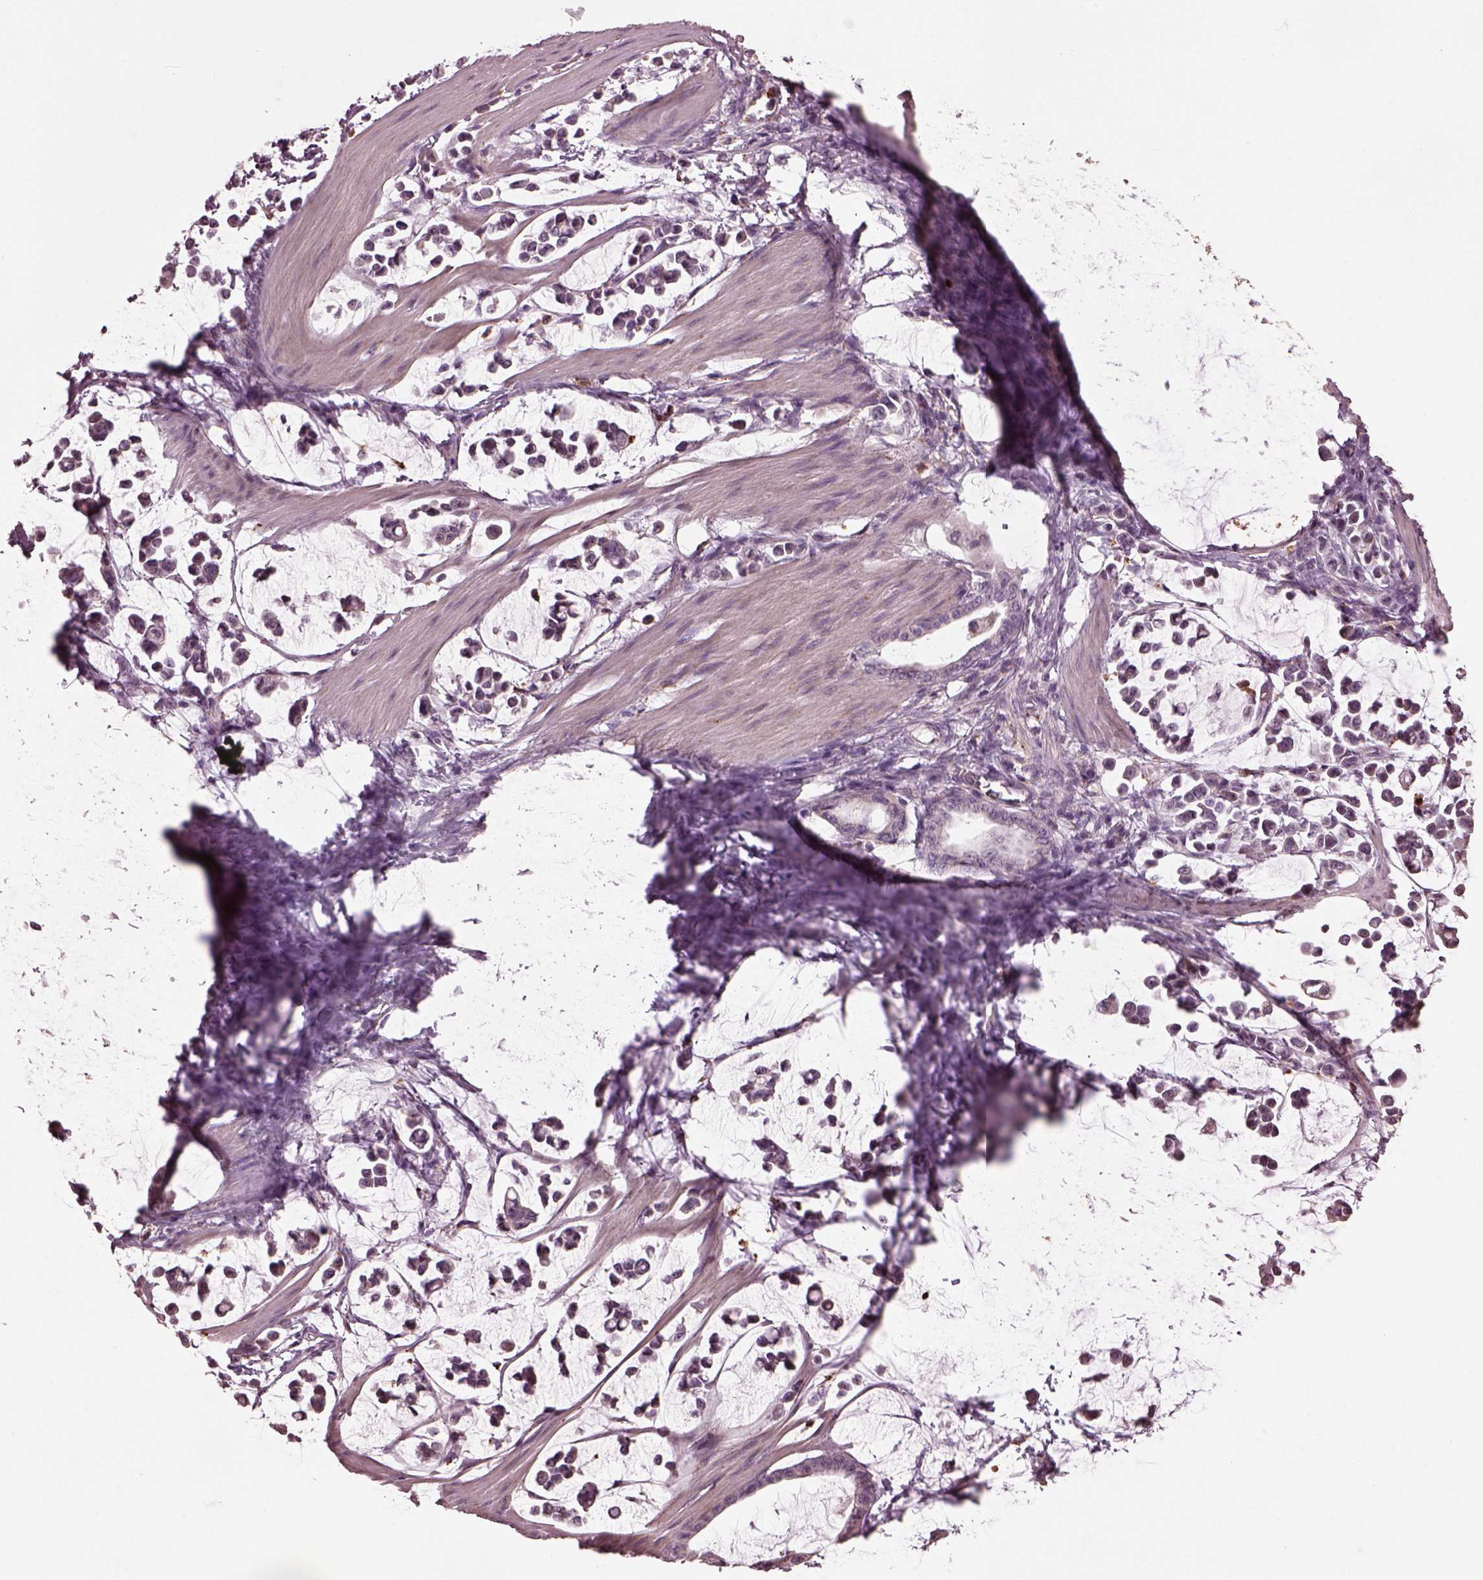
{"staining": {"intensity": "negative", "quantity": "none", "location": "none"}, "tissue": "stomach cancer", "cell_type": "Tumor cells", "image_type": "cancer", "snomed": [{"axis": "morphology", "description": "Adenocarcinoma, NOS"}, {"axis": "topography", "description": "Stomach"}], "caption": "High magnification brightfield microscopy of stomach cancer stained with DAB (brown) and counterstained with hematoxylin (blue): tumor cells show no significant staining. The staining was performed using DAB to visualize the protein expression in brown, while the nuclei were stained in blue with hematoxylin (Magnification: 20x).", "gene": "RUFY3", "patient": {"sex": "male", "age": 82}}